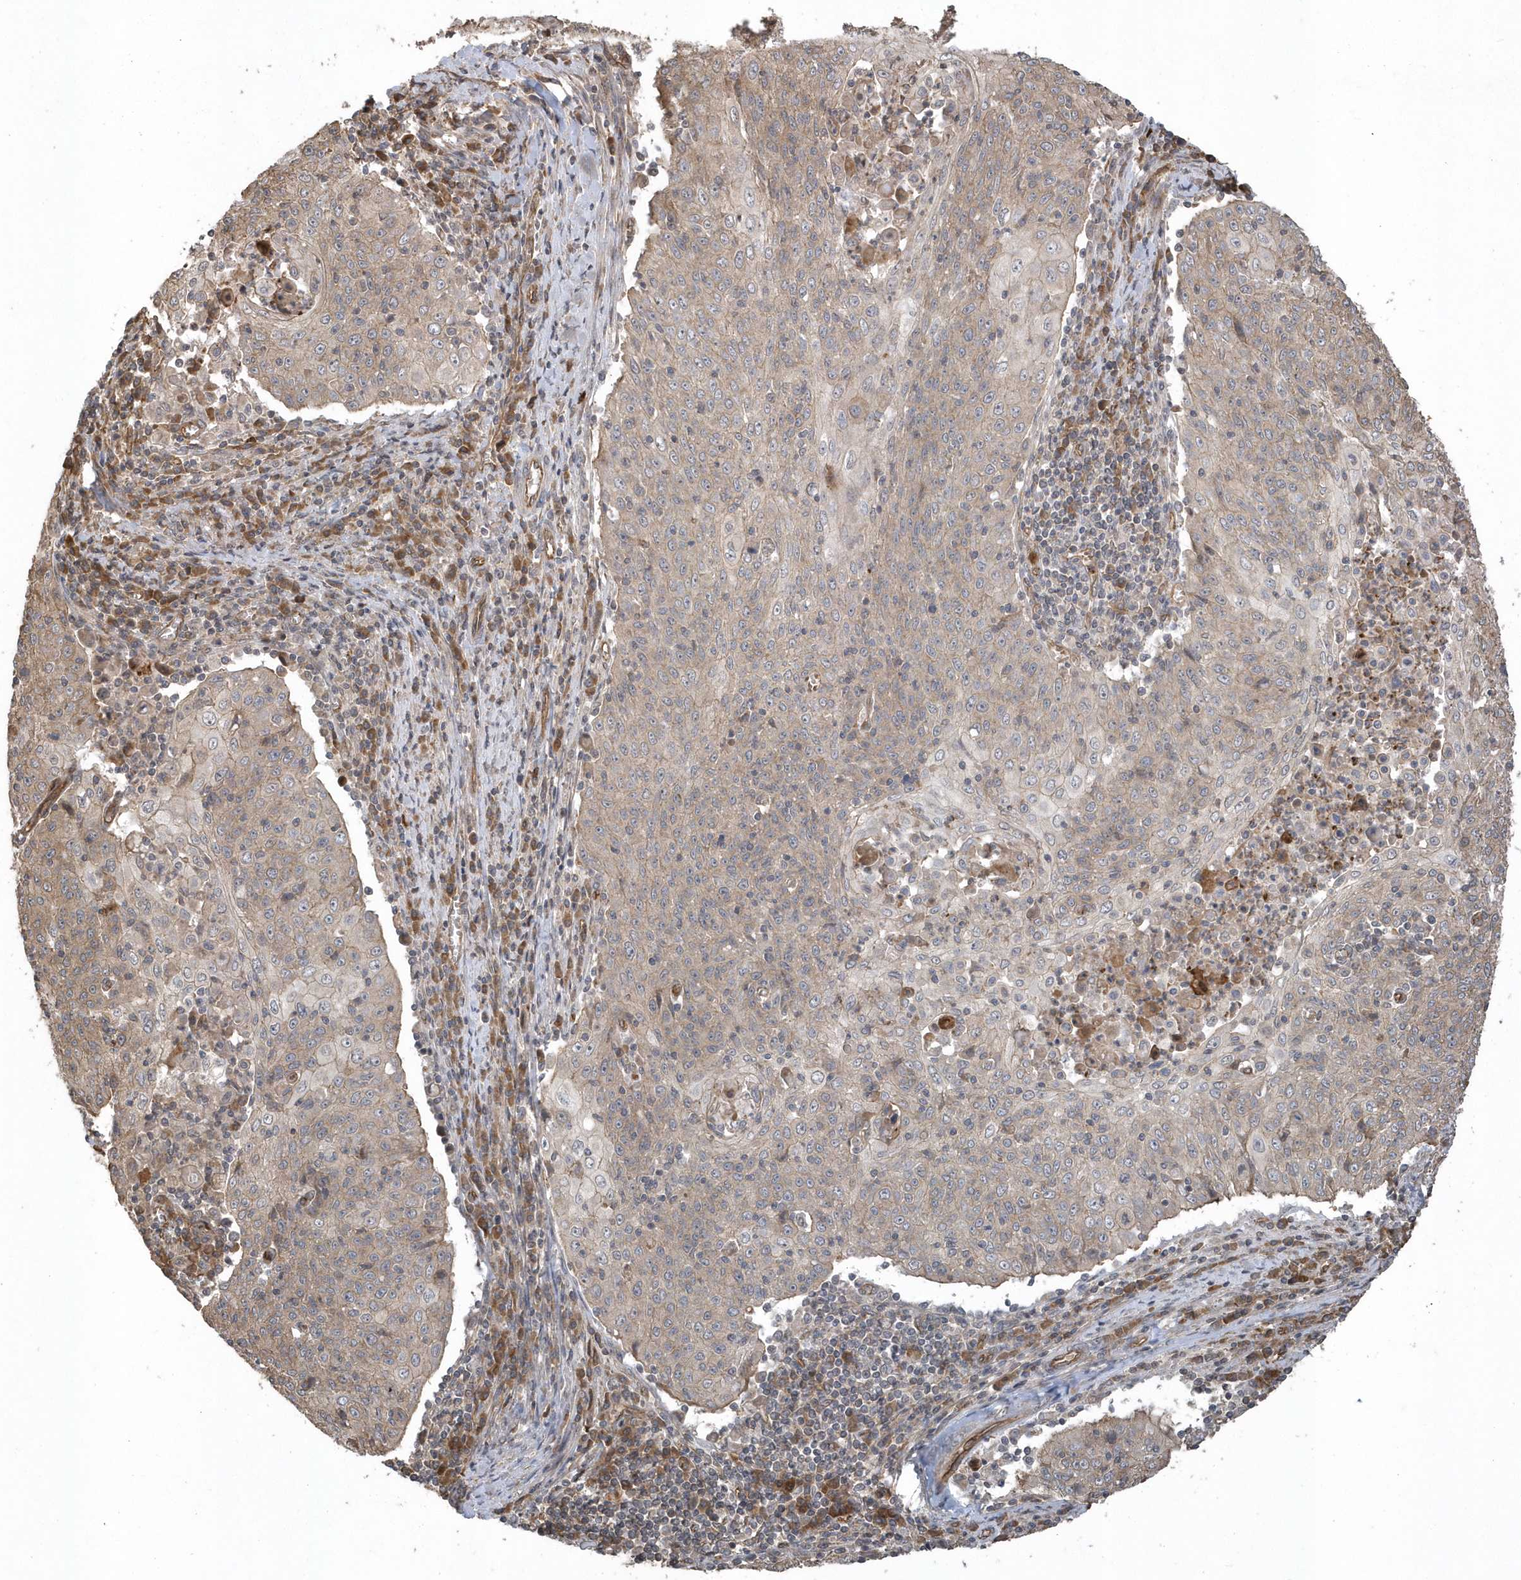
{"staining": {"intensity": "weak", "quantity": "25%-75%", "location": "cytoplasmic/membranous"}, "tissue": "cervical cancer", "cell_type": "Tumor cells", "image_type": "cancer", "snomed": [{"axis": "morphology", "description": "Squamous cell carcinoma, NOS"}, {"axis": "topography", "description": "Cervix"}], "caption": "IHC histopathology image of human cervical cancer stained for a protein (brown), which exhibits low levels of weak cytoplasmic/membranous positivity in approximately 25%-75% of tumor cells.", "gene": "HERPUD1", "patient": {"sex": "female", "age": 48}}